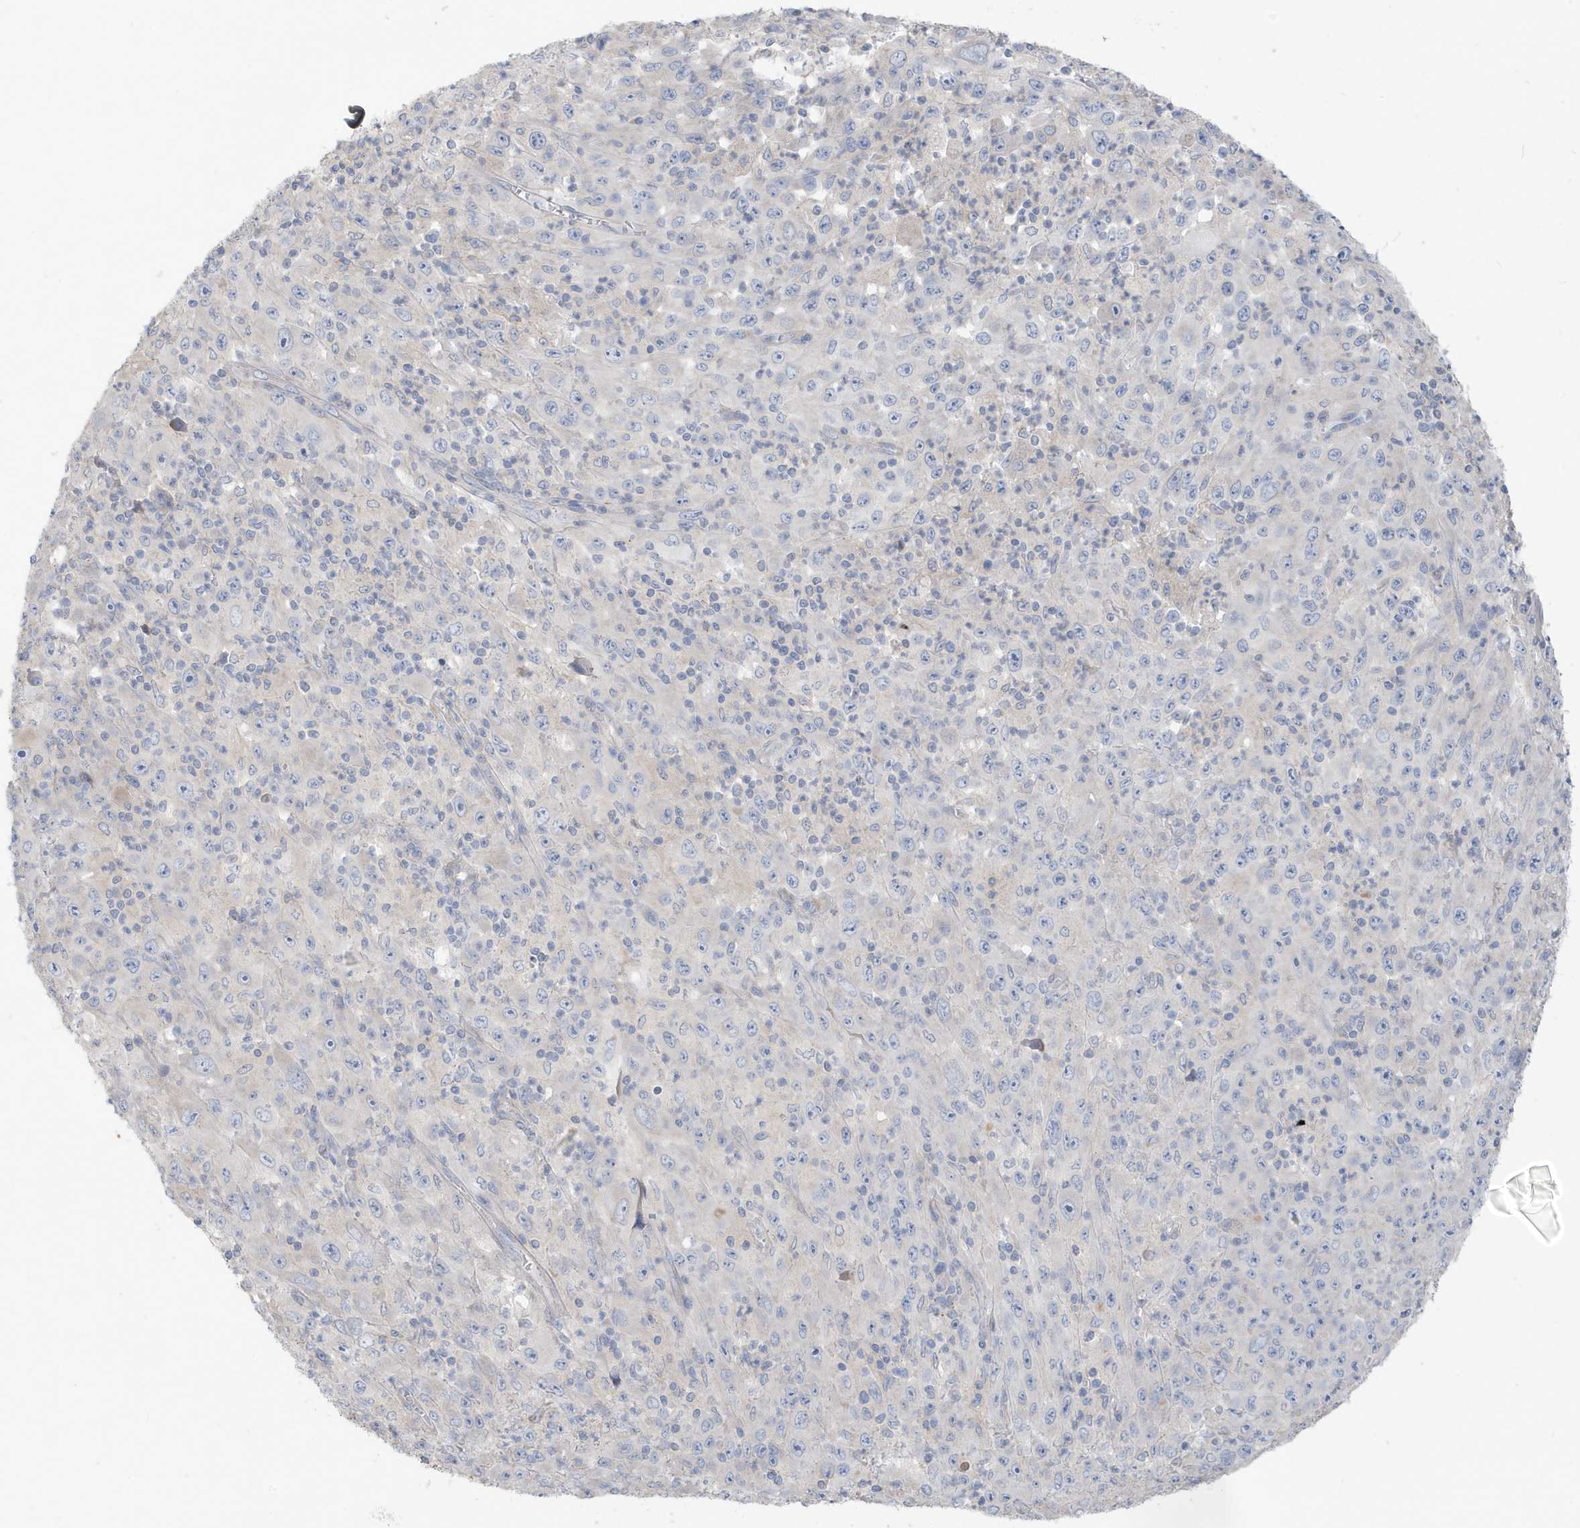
{"staining": {"intensity": "negative", "quantity": "none", "location": "none"}, "tissue": "melanoma", "cell_type": "Tumor cells", "image_type": "cancer", "snomed": [{"axis": "morphology", "description": "Malignant melanoma, Metastatic site"}, {"axis": "topography", "description": "Skin"}], "caption": "This histopathology image is of melanoma stained with IHC to label a protein in brown with the nuclei are counter-stained blue. There is no staining in tumor cells.", "gene": "ATP13A5", "patient": {"sex": "female", "age": 56}}